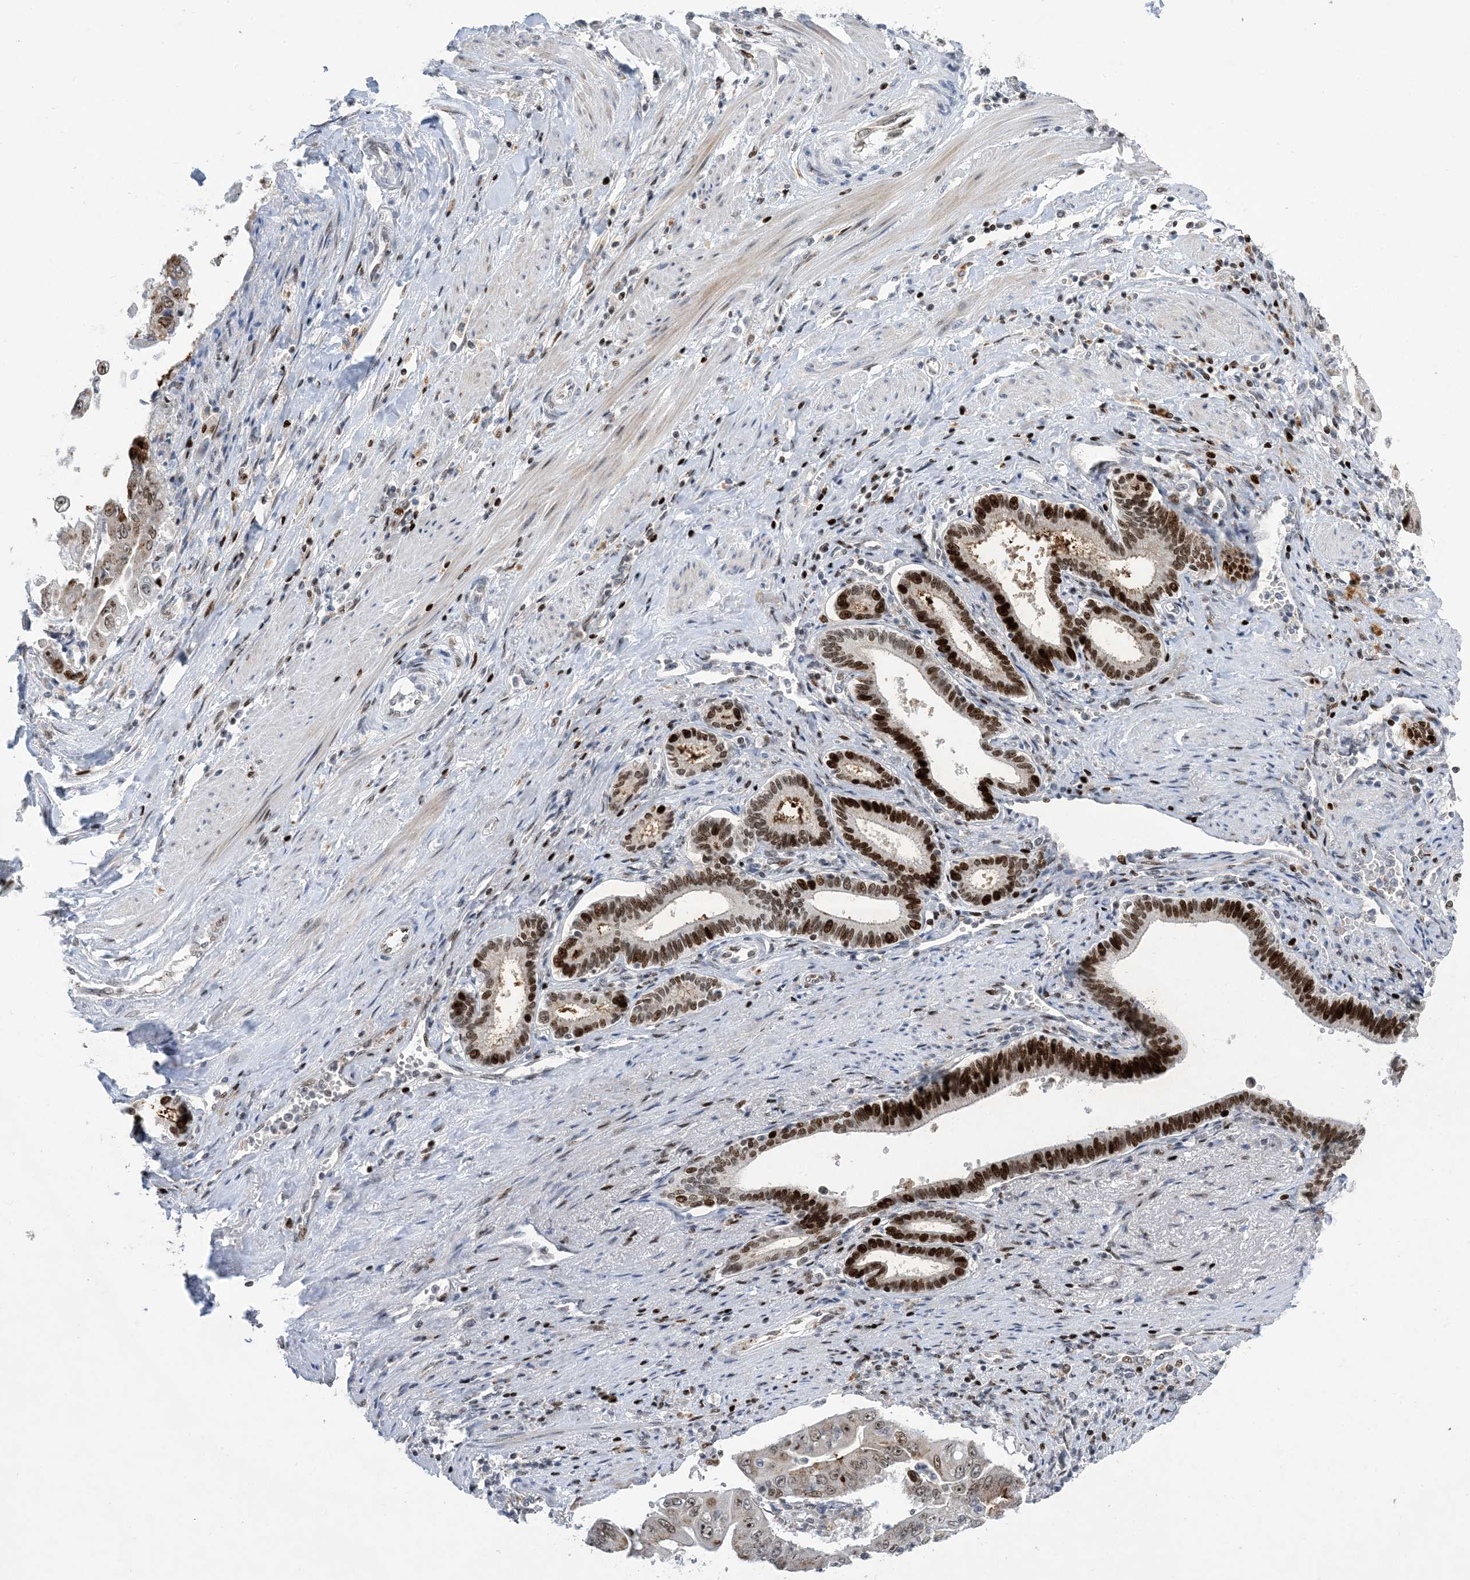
{"staining": {"intensity": "moderate", "quantity": ">75%", "location": "nuclear"}, "tissue": "pancreatic cancer", "cell_type": "Tumor cells", "image_type": "cancer", "snomed": [{"axis": "morphology", "description": "Adenocarcinoma, NOS"}, {"axis": "topography", "description": "Pancreas"}], "caption": "Human pancreatic adenocarcinoma stained with a brown dye displays moderate nuclear positive expression in about >75% of tumor cells.", "gene": "SLC25A53", "patient": {"sex": "female", "age": 77}}